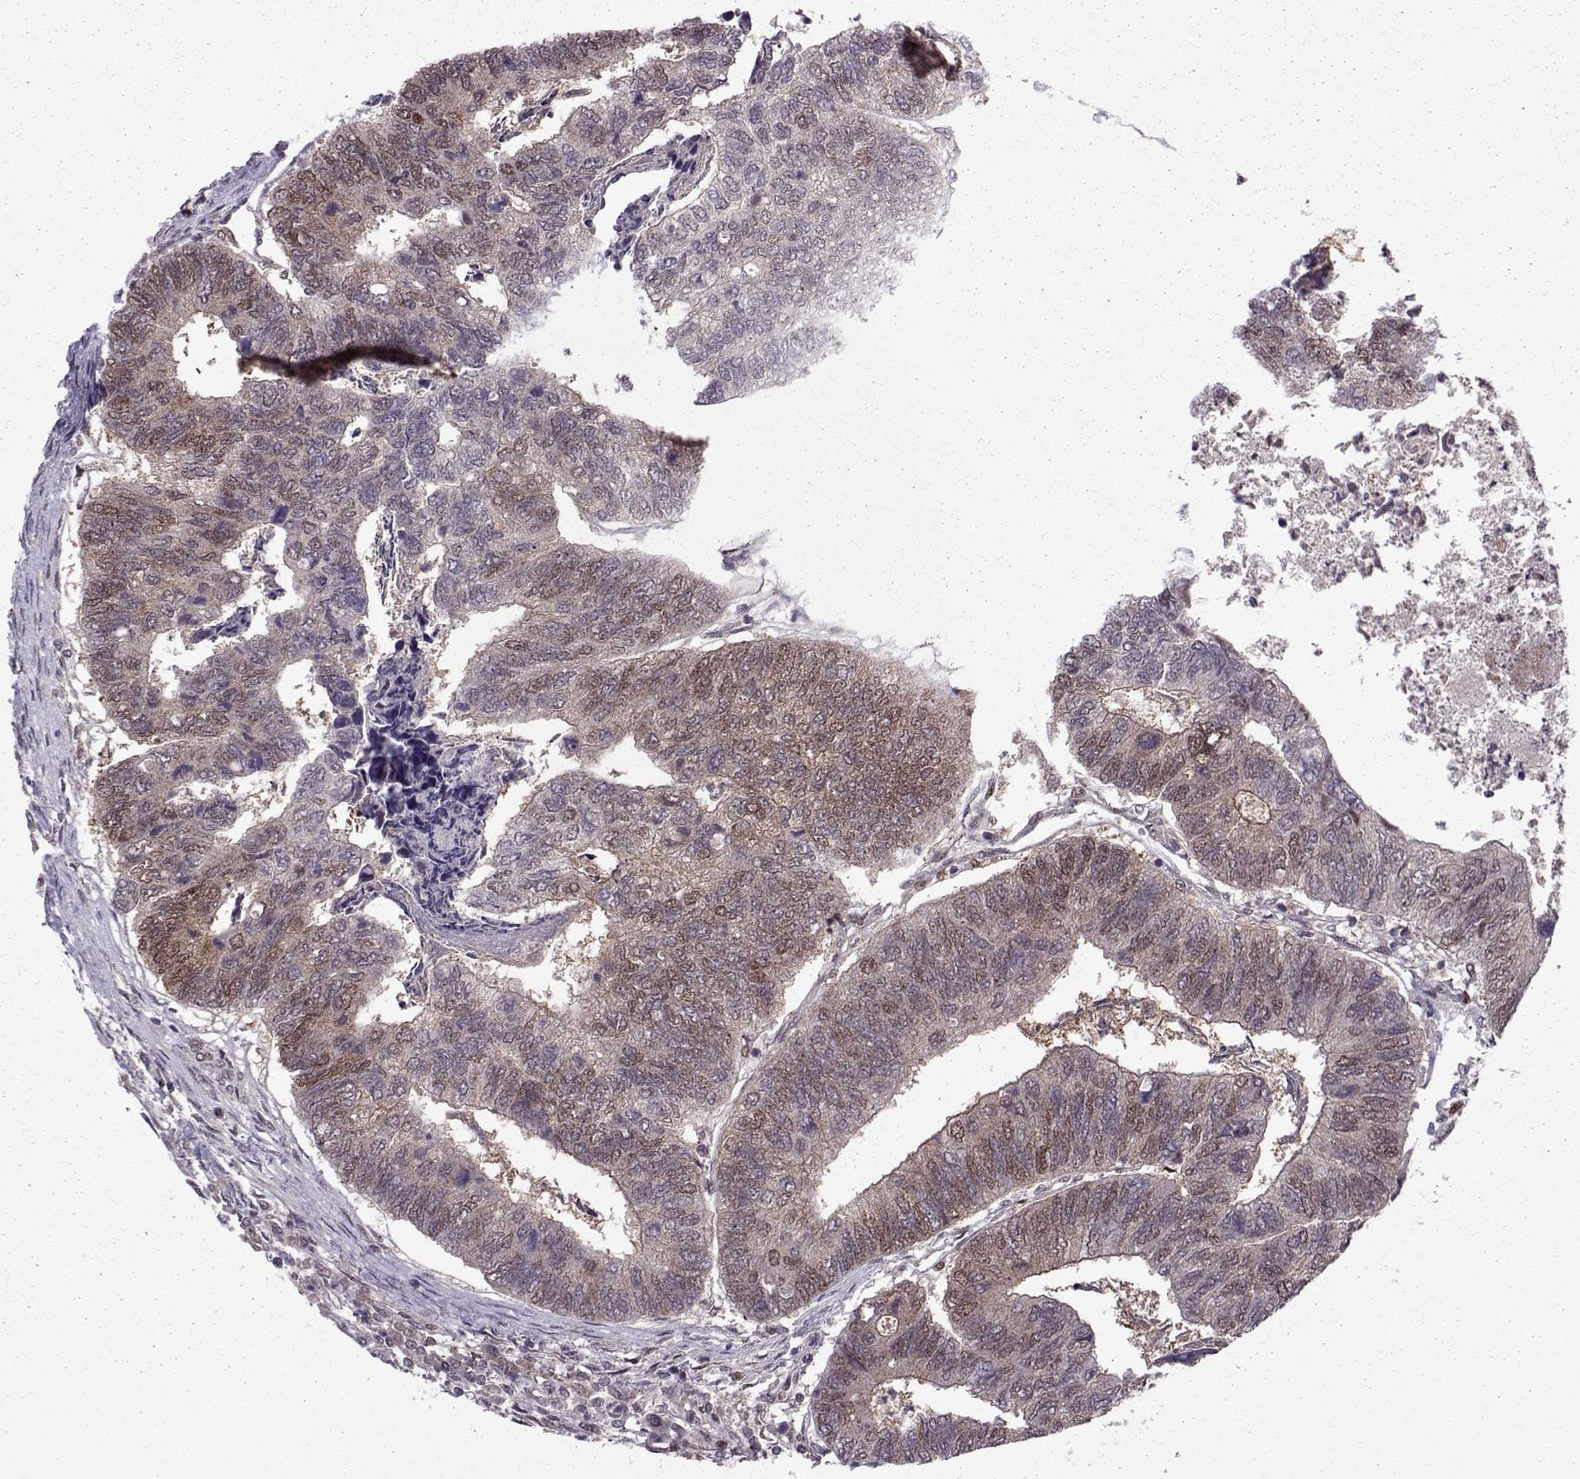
{"staining": {"intensity": "weak", "quantity": "25%-75%", "location": "cytoplasmic/membranous,nuclear"}, "tissue": "colorectal cancer", "cell_type": "Tumor cells", "image_type": "cancer", "snomed": [{"axis": "morphology", "description": "Adenocarcinoma, NOS"}, {"axis": "topography", "description": "Colon"}], "caption": "A micrograph showing weak cytoplasmic/membranous and nuclear expression in about 25%-75% of tumor cells in adenocarcinoma (colorectal), as visualized by brown immunohistochemical staining.", "gene": "CDK4", "patient": {"sex": "female", "age": 67}}